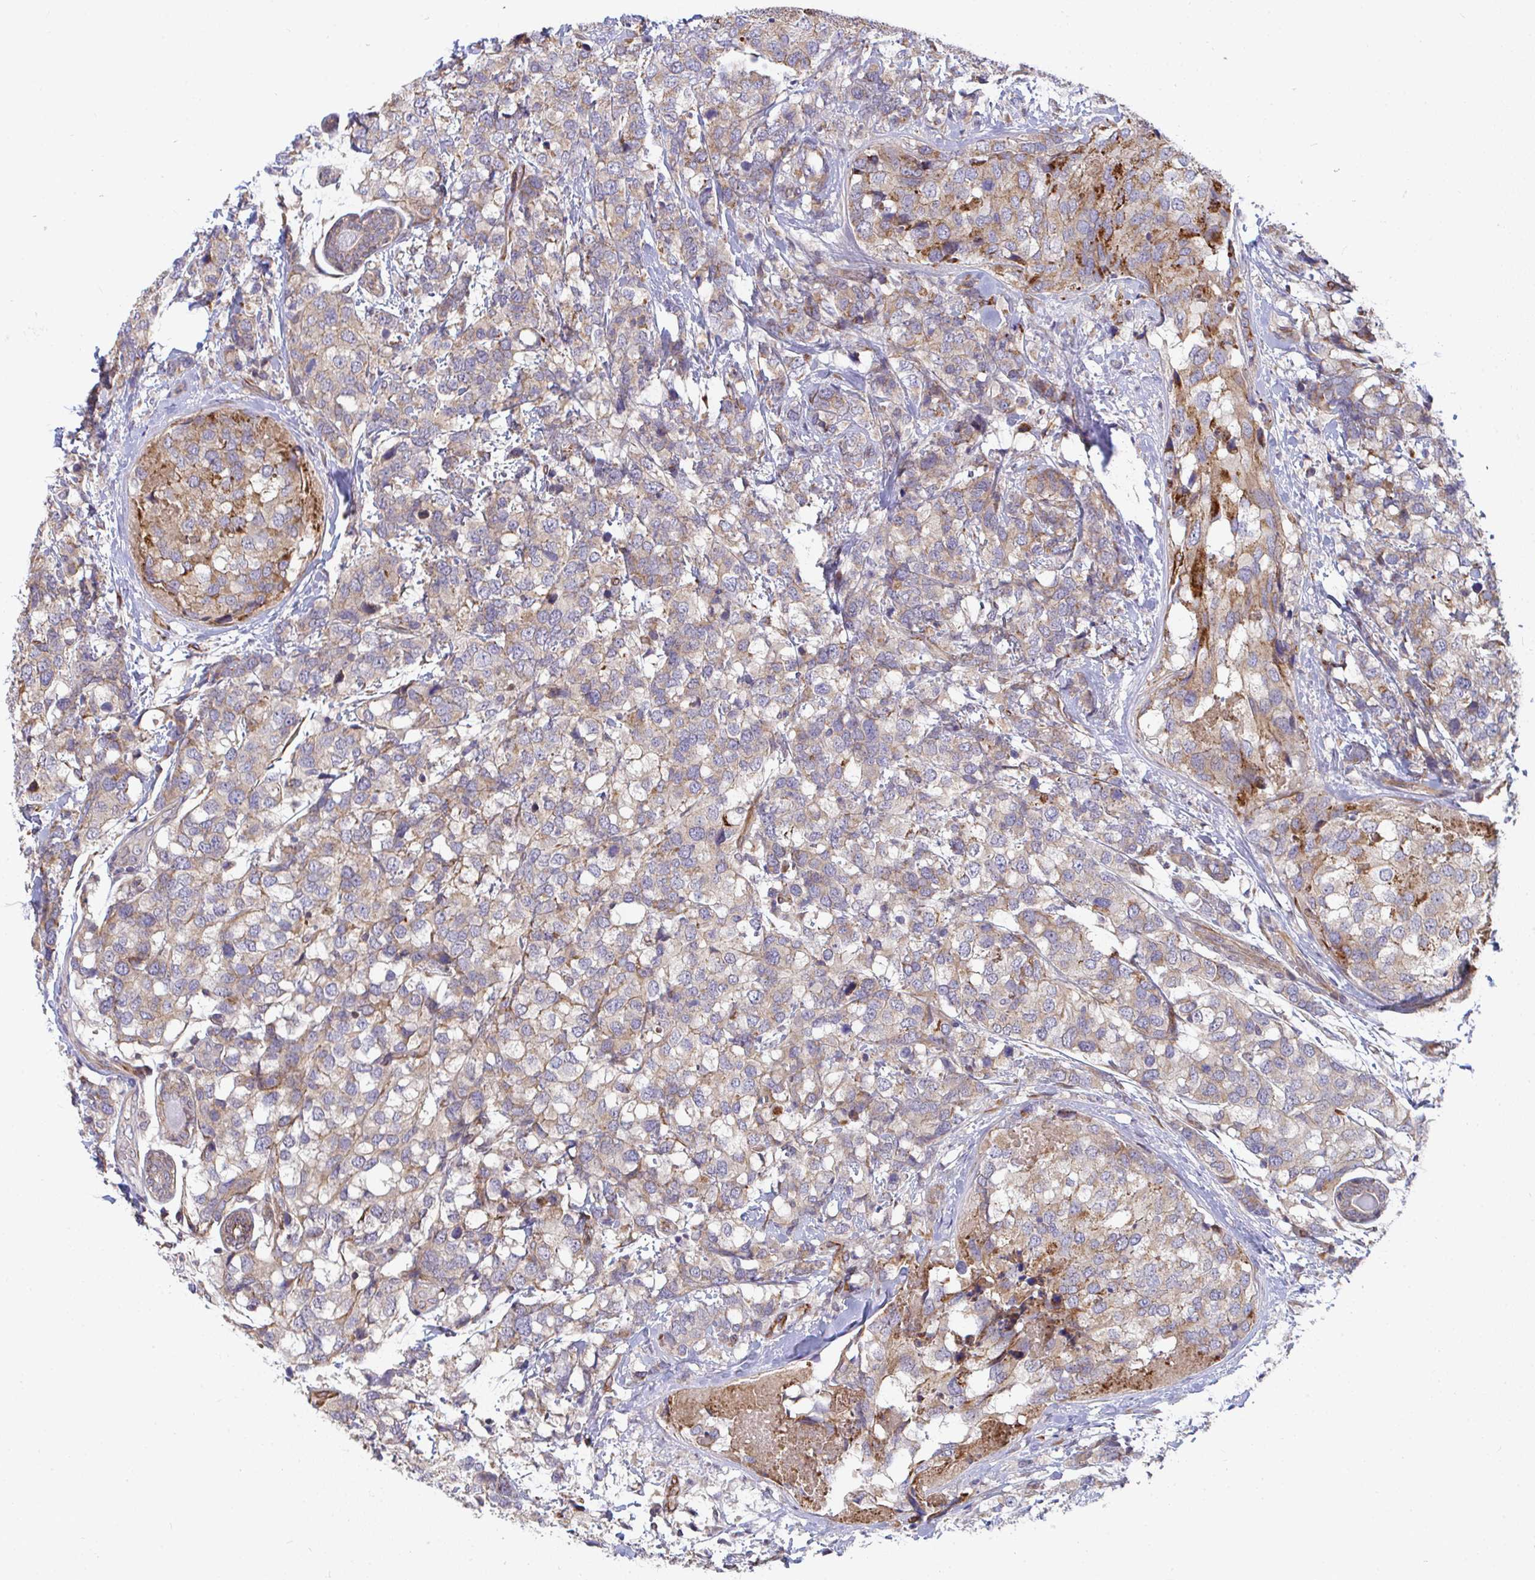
{"staining": {"intensity": "moderate", "quantity": "25%-75%", "location": "cytoplasmic/membranous"}, "tissue": "breast cancer", "cell_type": "Tumor cells", "image_type": "cancer", "snomed": [{"axis": "morphology", "description": "Lobular carcinoma"}, {"axis": "topography", "description": "Breast"}], "caption": "Protein staining displays moderate cytoplasmic/membranous staining in approximately 25%-75% of tumor cells in breast cancer (lobular carcinoma). (IHC, brightfield microscopy, high magnification).", "gene": "EIF1AD", "patient": {"sex": "female", "age": 59}}